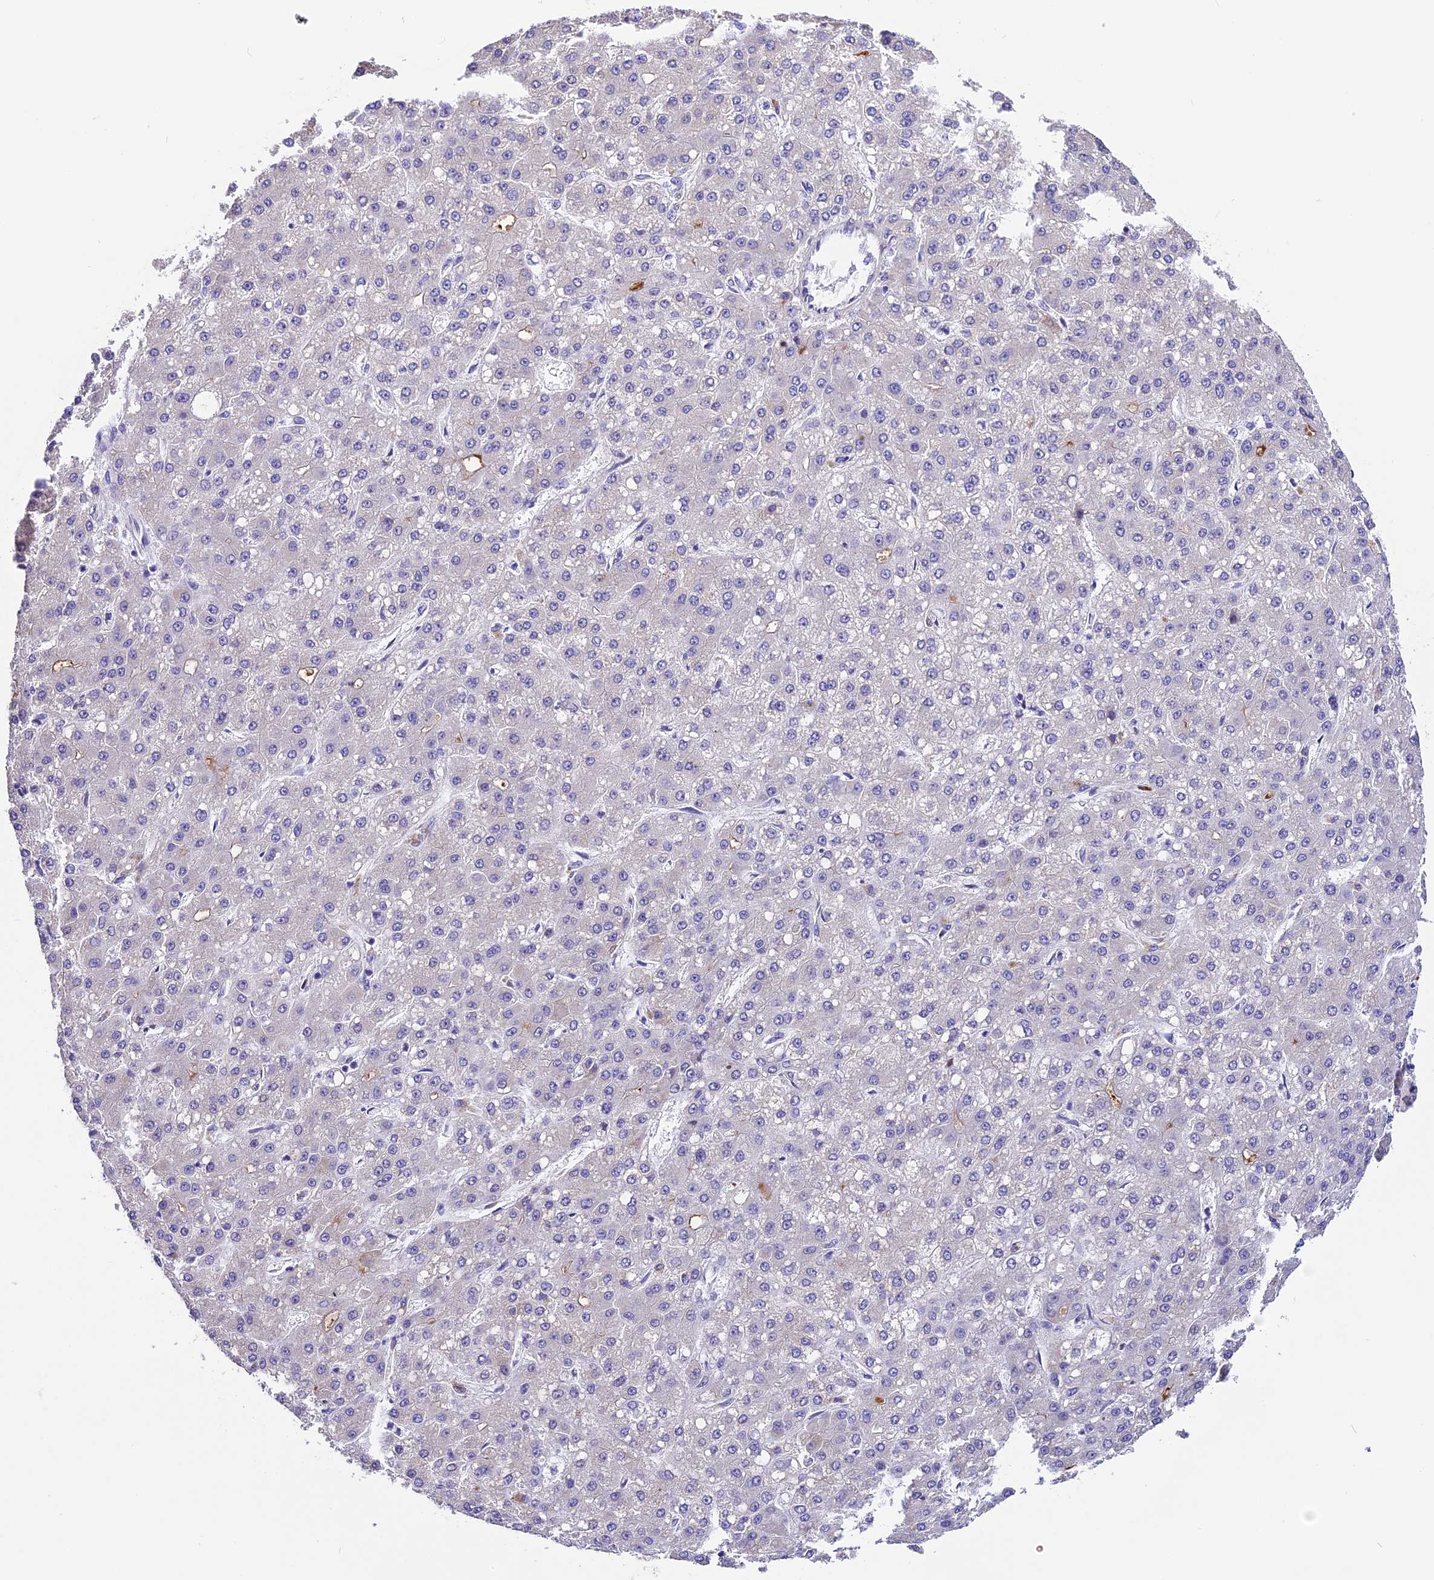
{"staining": {"intensity": "negative", "quantity": "none", "location": "none"}, "tissue": "liver cancer", "cell_type": "Tumor cells", "image_type": "cancer", "snomed": [{"axis": "morphology", "description": "Carcinoma, Hepatocellular, NOS"}, {"axis": "topography", "description": "Liver"}], "caption": "A micrograph of hepatocellular carcinoma (liver) stained for a protein demonstrates no brown staining in tumor cells.", "gene": "MAP3K7CL", "patient": {"sex": "male", "age": 67}}